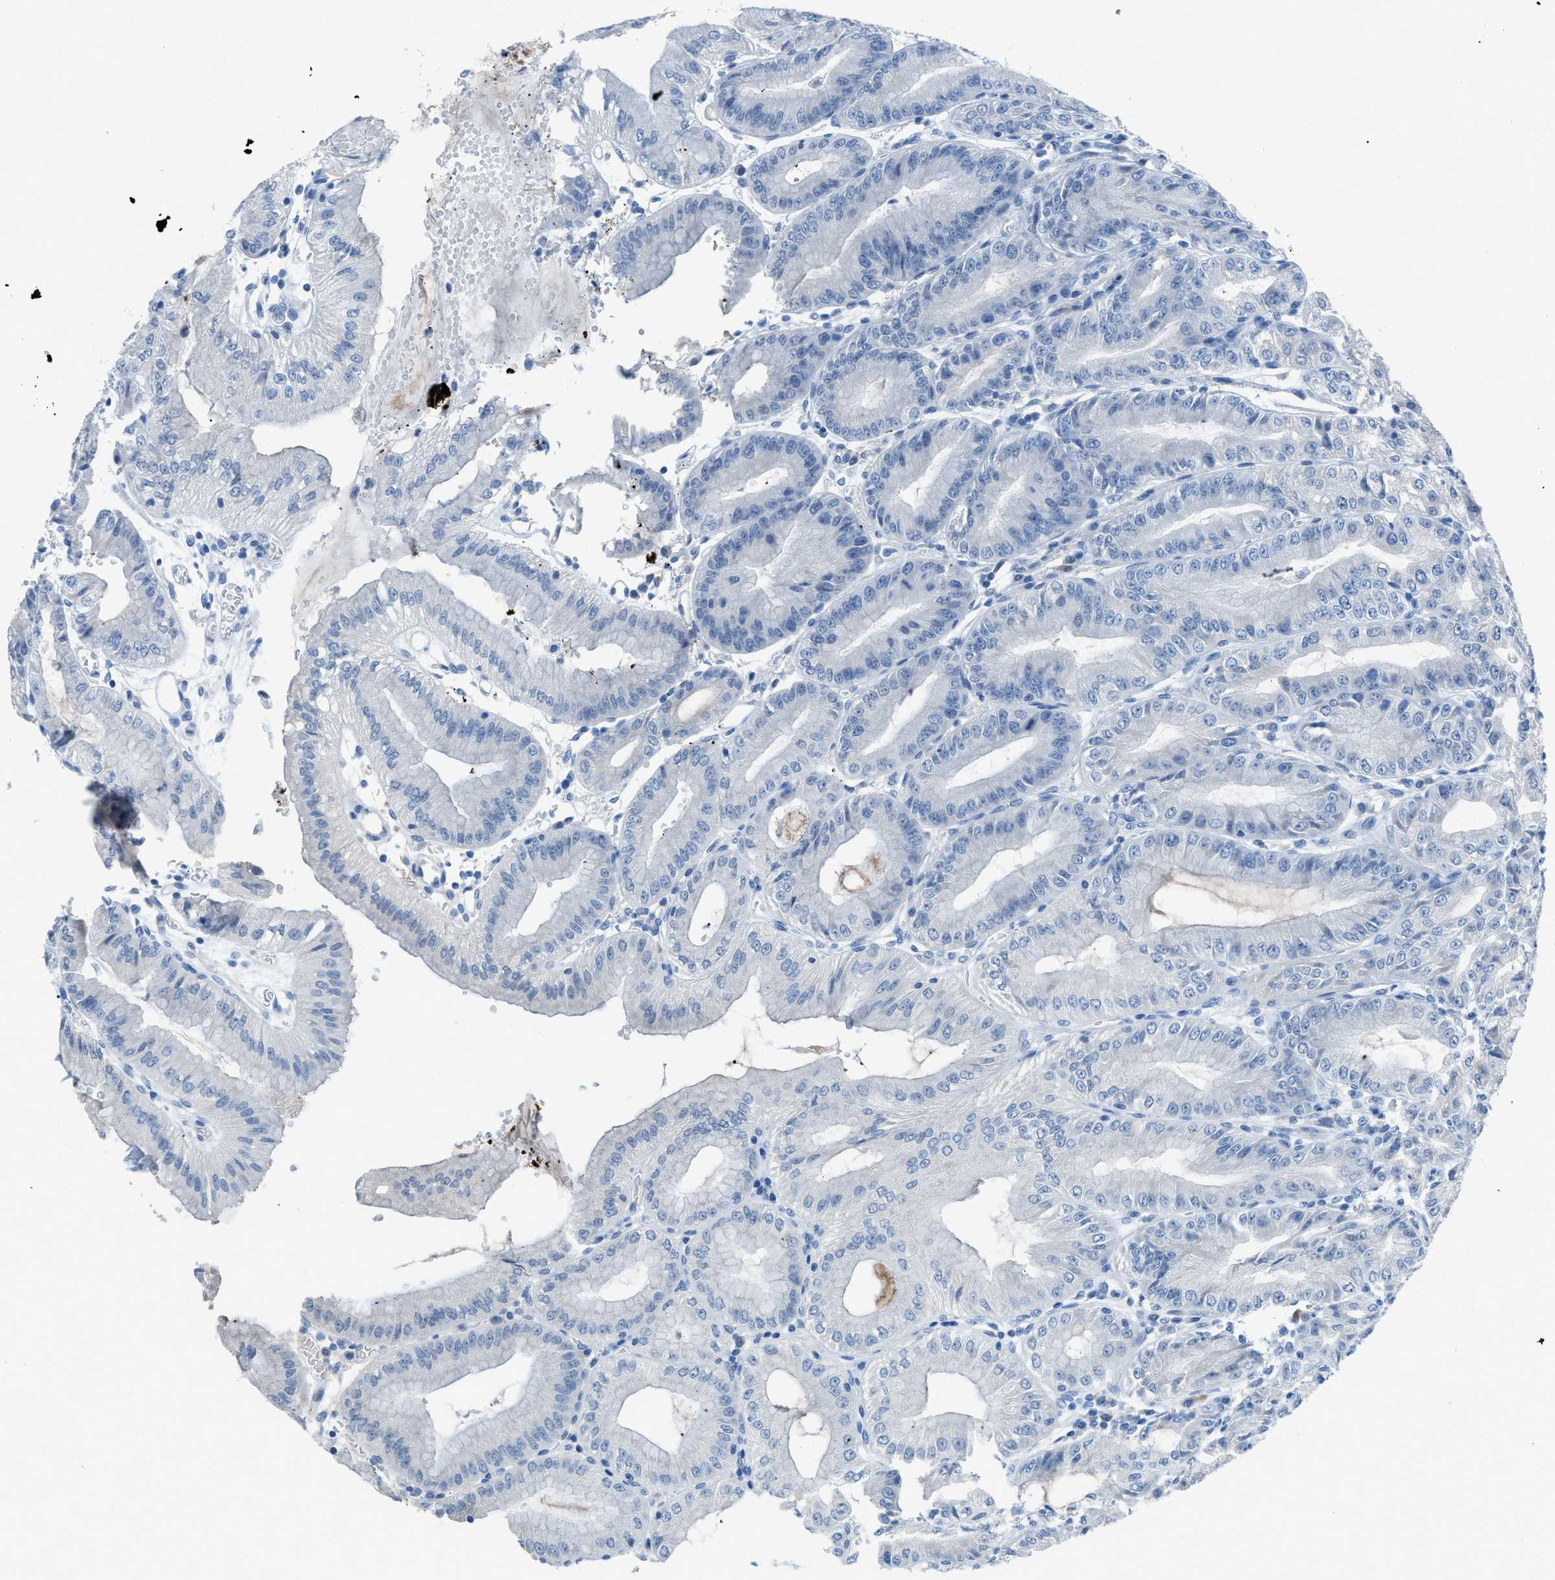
{"staining": {"intensity": "negative", "quantity": "none", "location": "none"}, "tissue": "stomach", "cell_type": "Glandular cells", "image_type": "normal", "snomed": [{"axis": "morphology", "description": "Normal tissue, NOS"}, {"axis": "topography", "description": "Stomach, lower"}], "caption": "Immunohistochemical staining of benign human stomach reveals no significant expression in glandular cells. (DAB IHC visualized using brightfield microscopy, high magnification).", "gene": "ACAN", "patient": {"sex": "male", "age": 71}}